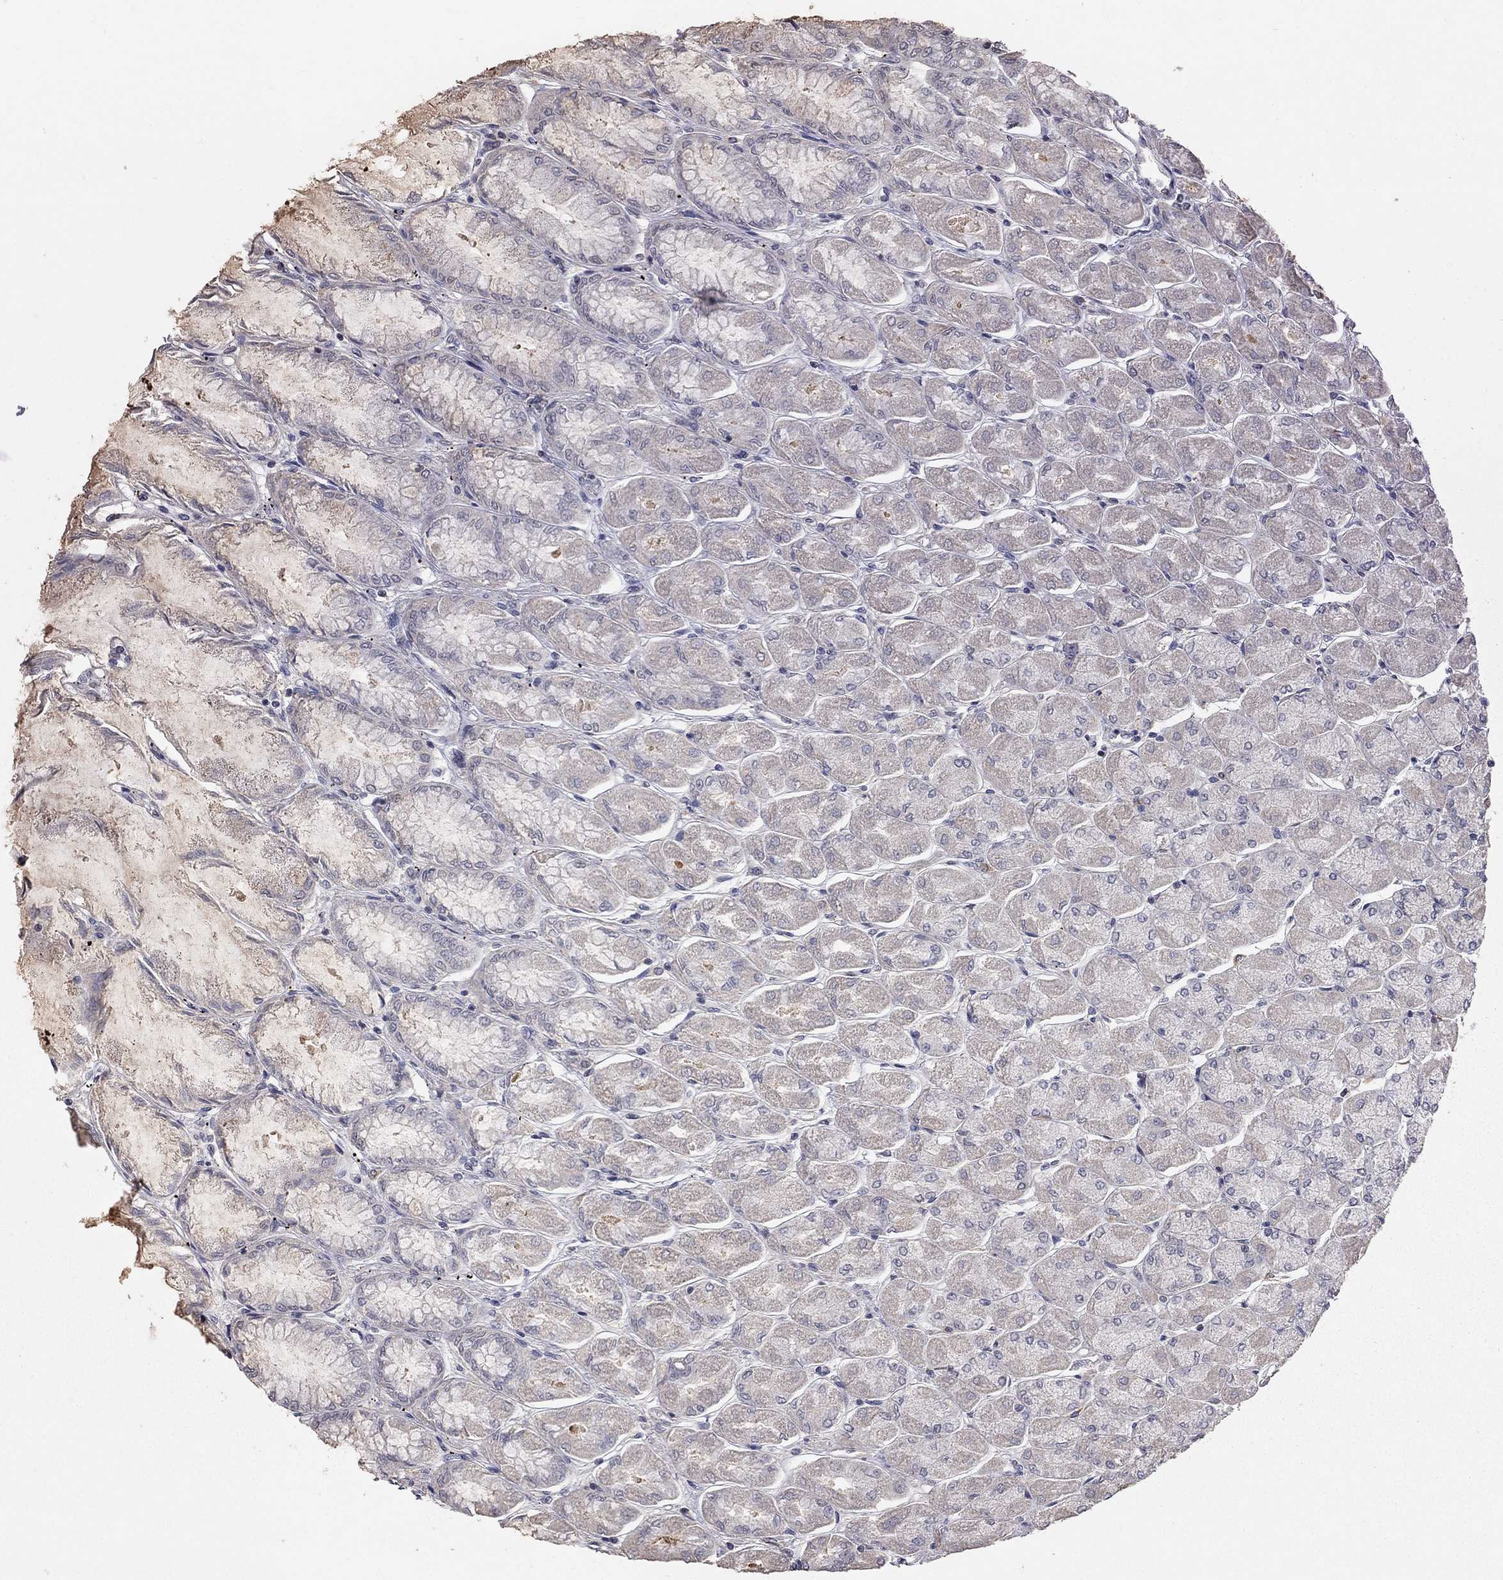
{"staining": {"intensity": "moderate", "quantity": "<25%", "location": "nuclear"}, "tissue": "stomach", "cell_type": "Glandular cells", "image_type": "normal", "snomed": [{"axis": "morphology", "description": "Normal tissue, NOS"}, {"axis": "topography", "description": "Stomach, upper"}], "caption": "Human stomach stained with a protein marker demonstrates moderate staining in glandular cells.", "gene": "HDAC3", "patient": {"sex": "male", "age": 60}}